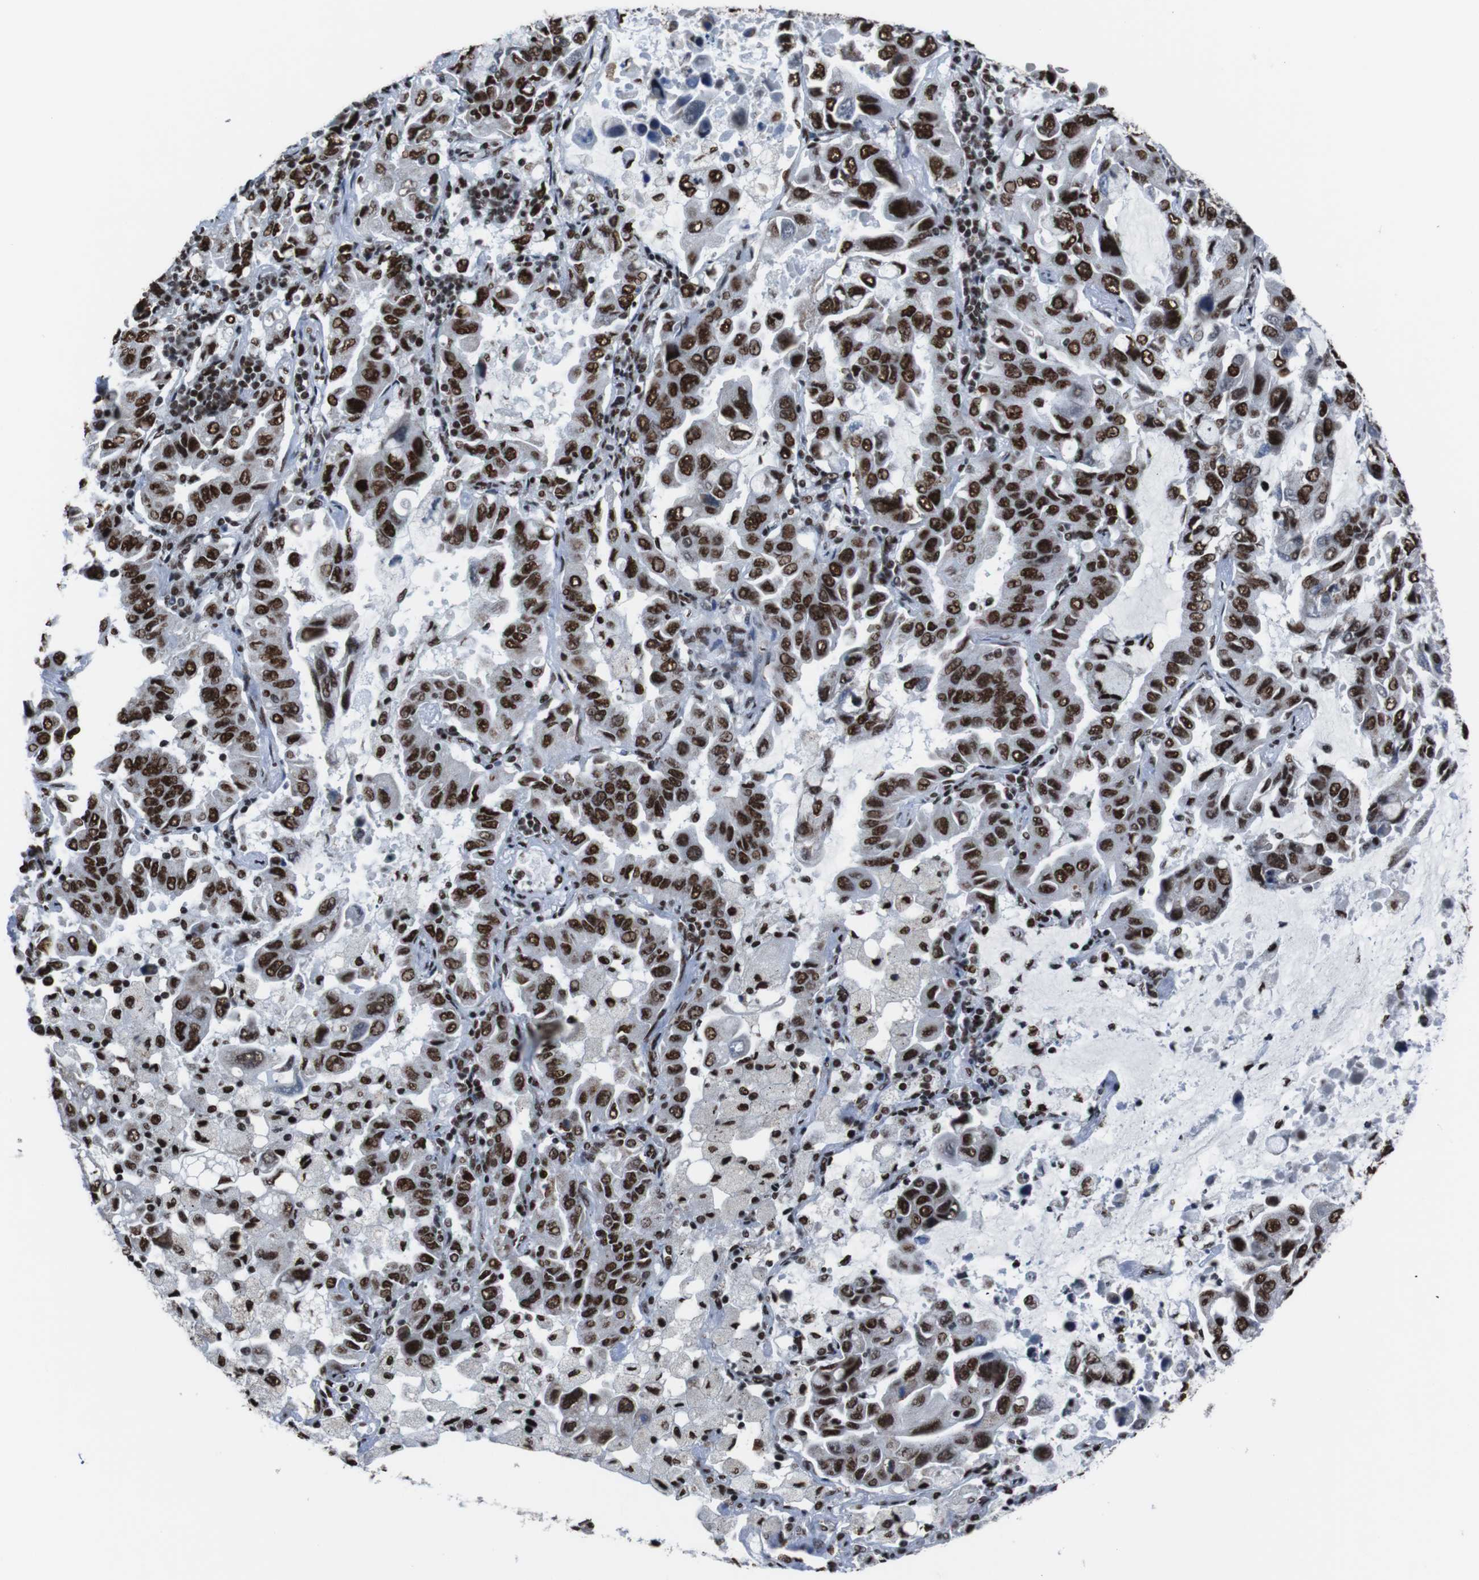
{"staining": {"intensity": "strong", "quantity": ">75%", "location": "nuclear"}, "tissue": "lung cancer", "cell_type": "Tumor cells", "image_type": "cancer", "snomed": [{"axis": "morphology", "description": "Adenocarcinoma, NOS"}, {"axis": "topography", "description": "Lung"}], "caption": "A high amount of strong nuclear expression is seen in about >75% of tumor cells in adenocarcinoma (lung) tissue. (Stains: DAB in brown, nuclei in blue, Microscopy: brightfield microscopy at high magnification).", "gene": "ROMO1", "patient": {"sex": "male", "age": 64}}